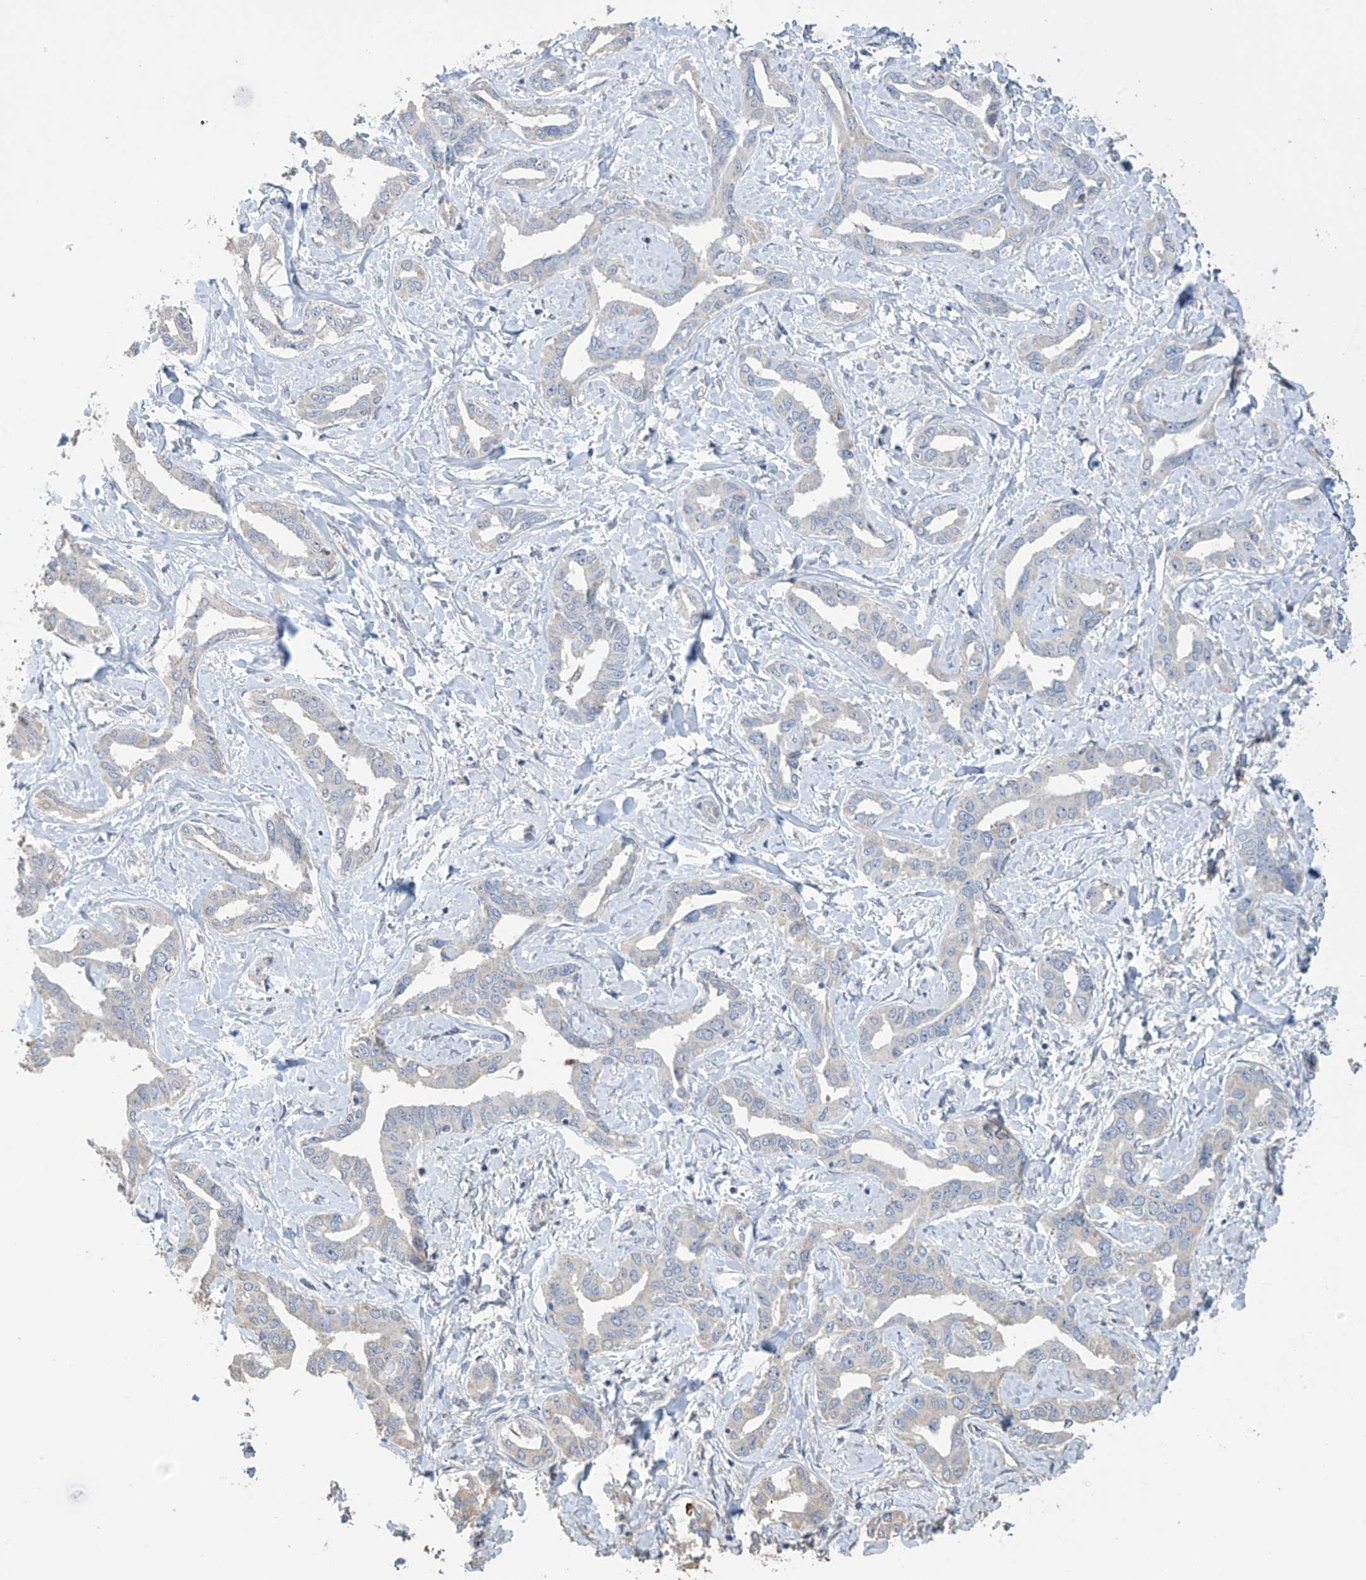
{"staining": {"intensity": "negative", "quantity": "none", "location": "none"}, "tissue": "liver cancer", "cell_type": "Tumor cells", "image_type": "cancer", "snomed": [{"axis": "morphology", "description": "Cholangiocarcinoma"}, {"axis": "topography", "description": "Liver"}], "caption": "Immunohistochemical staining of liver cancer shows no significant staining in tumor cells.", "gene": "SLFN14", "patient": {"sex": "male", "age": 59}}